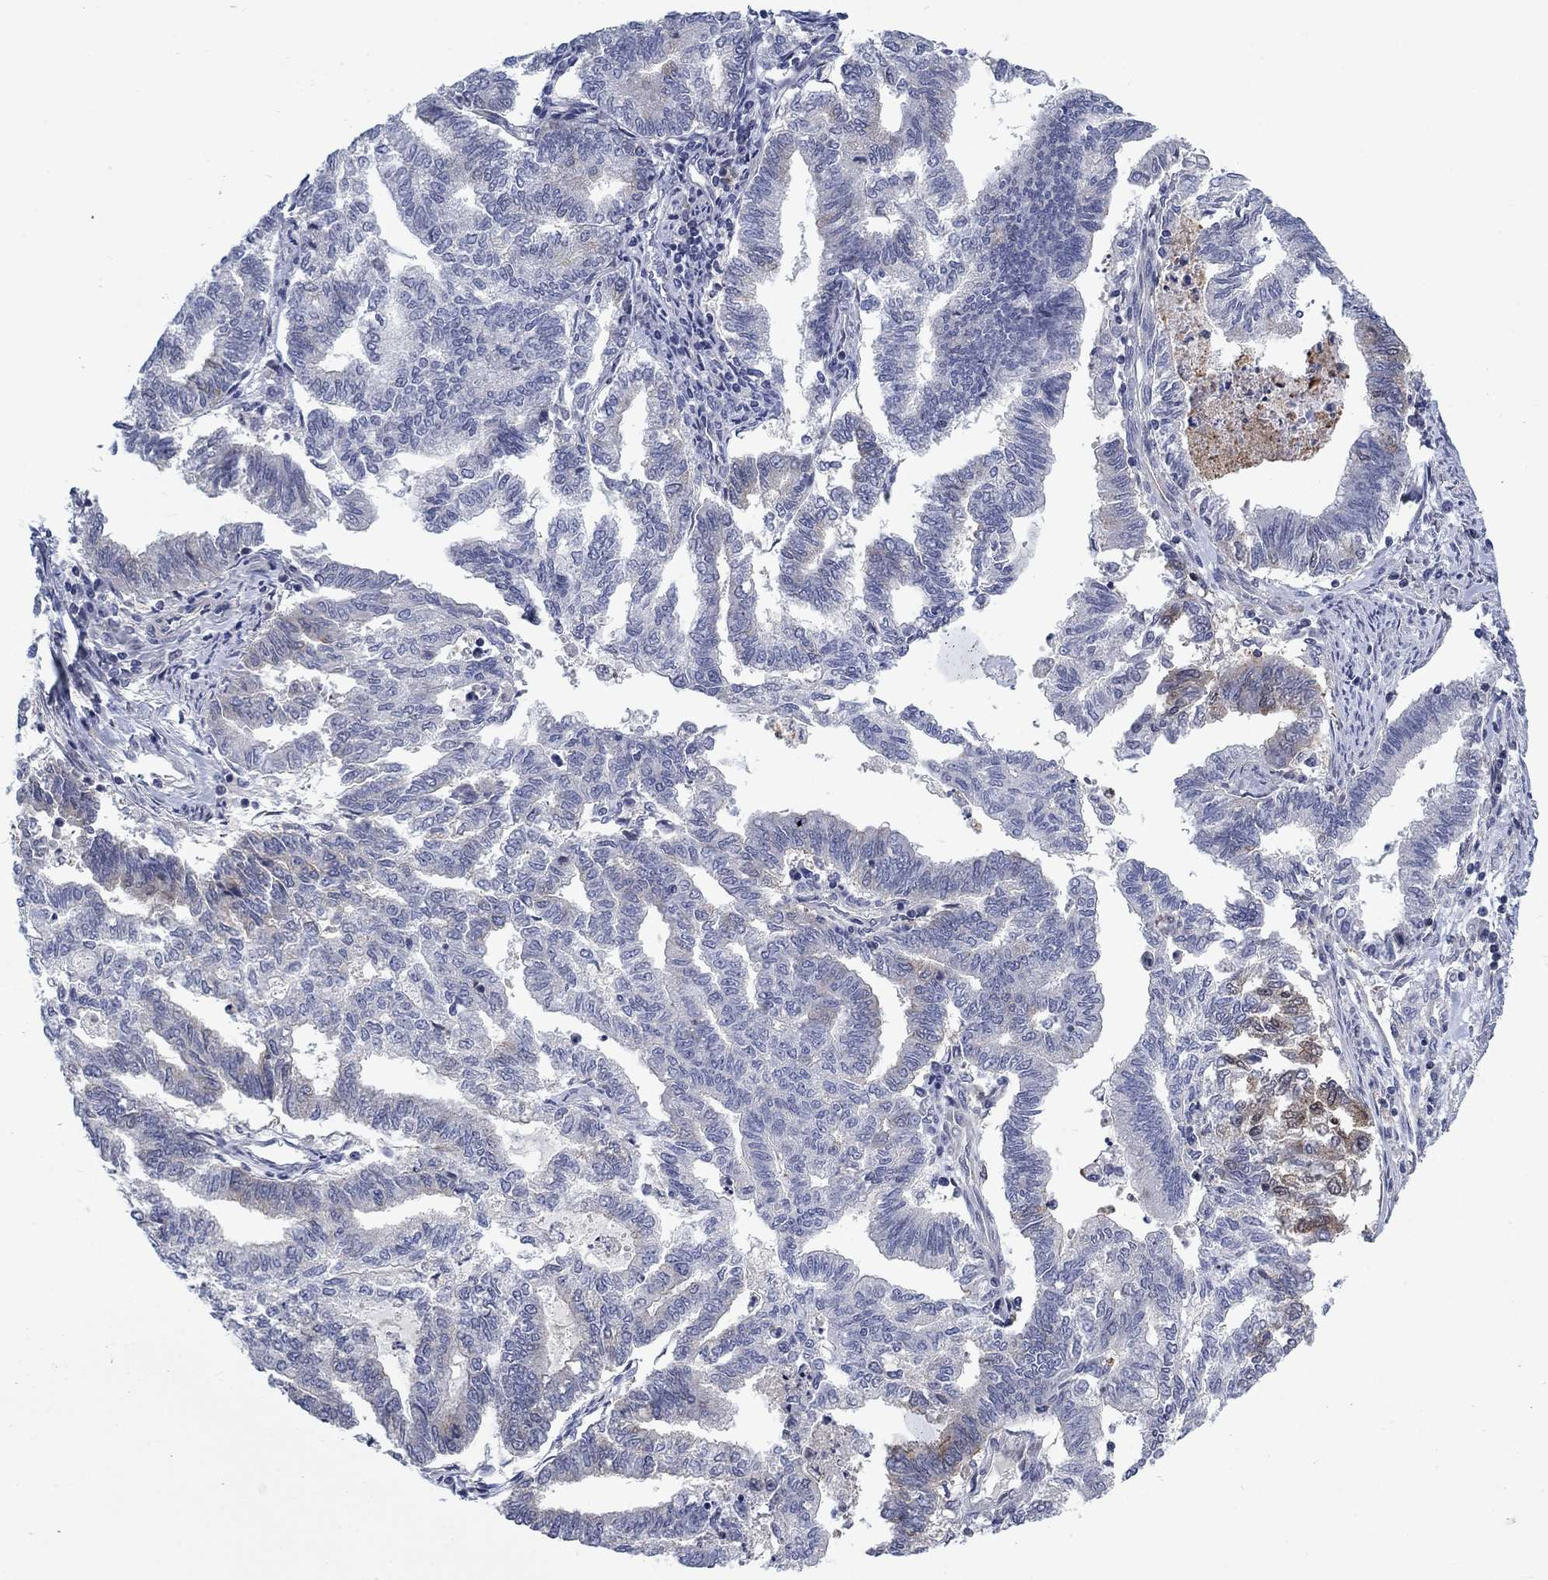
{"staining": {"intensity": "weak", "quantity": "<25%", "location": "cytoplasmic/membranous"}, "tissue": "endometrial cancer", "cell_type": "Tumor cells", "image_type": "cancer", "snomed": [{"axis": "morphology", "description": "Adenocarcinoma, NOS"}, {"axis": "topography", "description": "Endometrium"}], "caption": "Adenocarcinoma (endometrial) was stained to show a protein in brown. There is no significant staining in tumor cells.", "gene": "KIF15", "patient": {"sex": "female", "age": 79}}